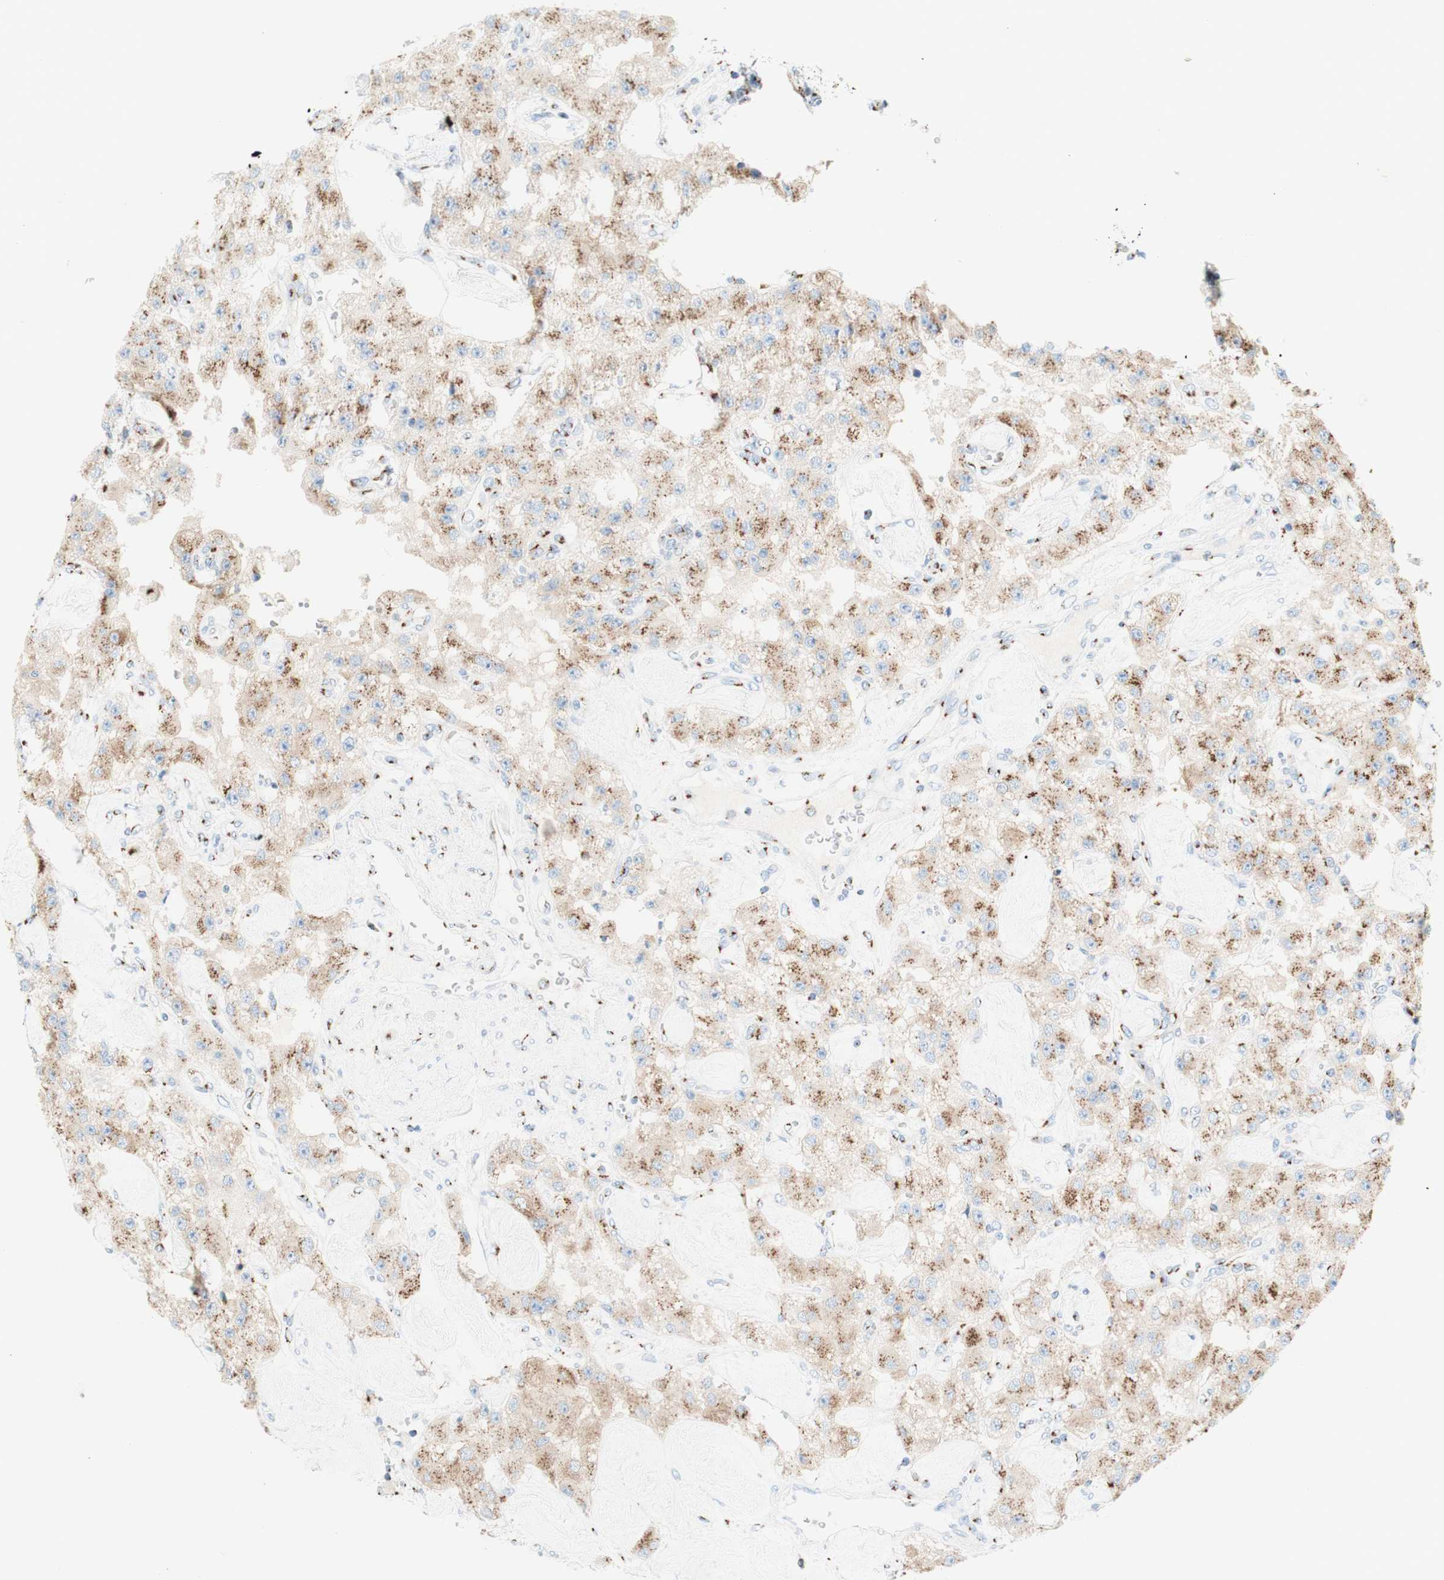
{"staining": {"intensity": "moderate", "quantity": ">75%", "location": "cytoplasmic/membranous"}, "tissue": "carcinoid", "cell_type": "Tumor cells", "image_type": "cancer", "snomed": [{"axis": "morphology", "description": "Carcinoid, malignant, NOS"}, {"axis": "topography", "description": "Pancreas"}], "caption": "Malignant carcinoid stained with a protein marker displays moderate staining in tumor cells.", "gene": "GOLGB1", "patient": {"sex": "male", "age": 41}}